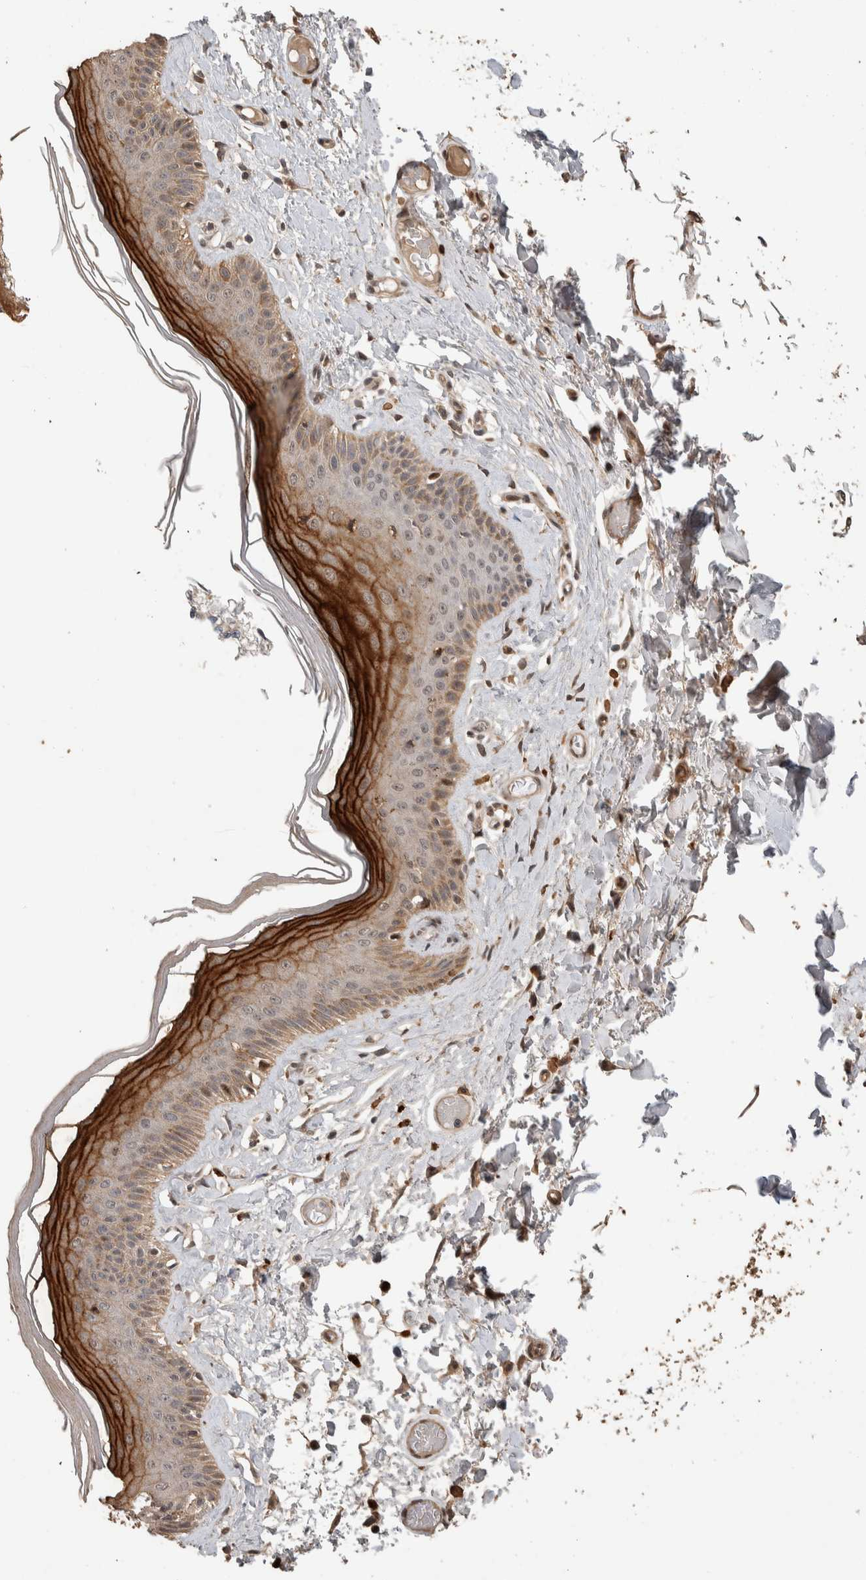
{"staining": {"intensity": "strong", "quantity": "25%-75%", "location": "cytoplasmic/membranous,nuclear"}, "tissue": "skin", "cell_type": "Epidermal cells", "image_type": "normal", "snomed": [{"axis": "morphology", "description": "Normal tissue, NOS"}, {"axis": "topography", "description": "Vulva"}], "caption": "Immunohistochemical staining of benign human skin exhibits high levels of strong cytoplasmic/membranous,nuclear staining in approximately 25%-75% of epidermal cells.", "gene": "CYSRT1", "patient": {"sex": "female", "age": 73}}